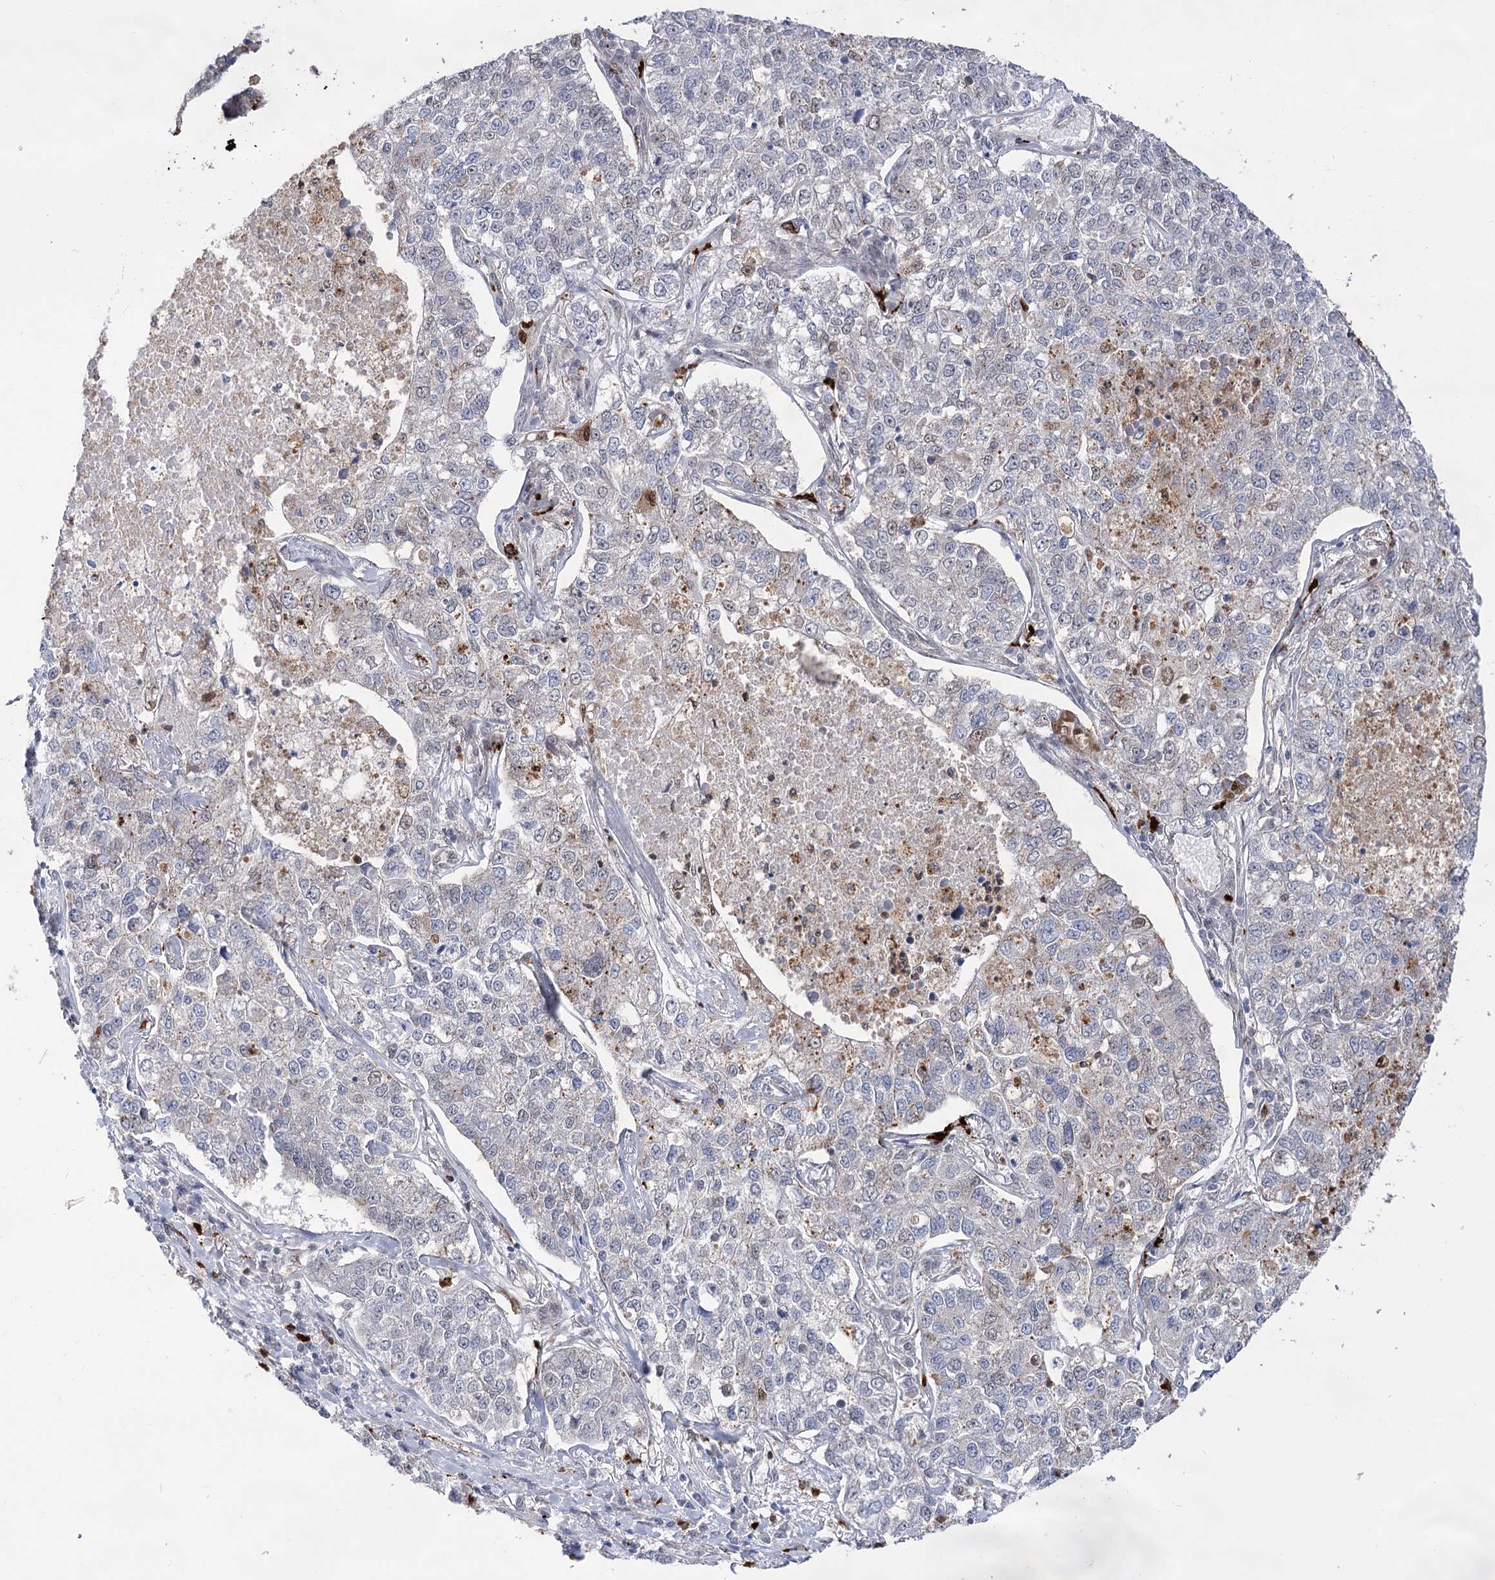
{"staining": {"intensity": "weak", "quantity": "<25%", "location": "nuclear"}, "tissue": "lung cancer", "cell_type": "Tumor cells", "image_type": "cancer", "snomed": [{"axis": "morphology", "description": "Adenocarcinoma, NOS"}, {"axis": "topography", "description": "Lung"}], "caption": "Lung cancer stained for a protein using immunohistochemistry (IHC) displays no staining tumor cells.", "gene": "SIAE", "patient": {"sex": "male", "age": 49}}